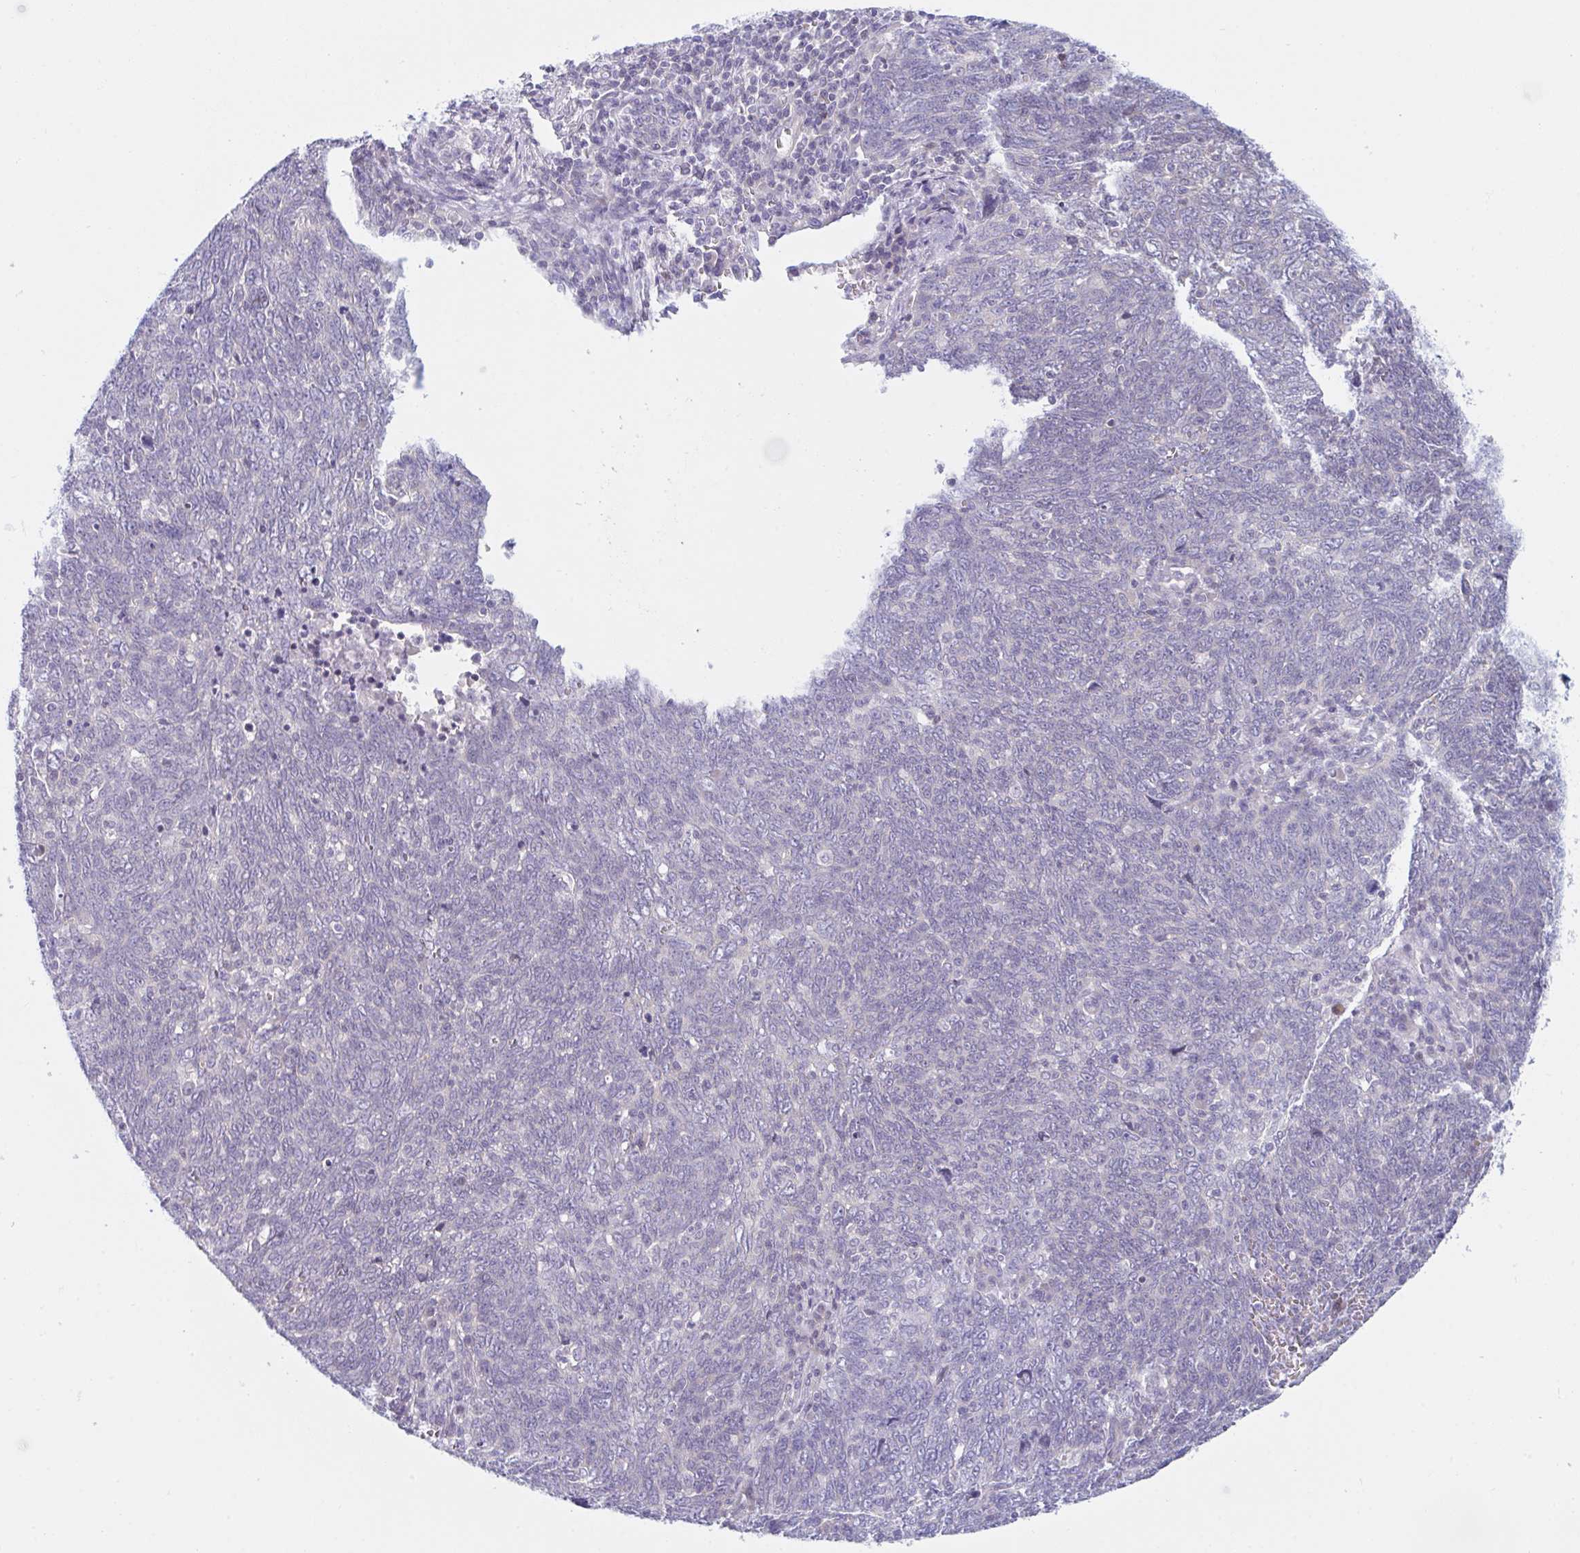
{"staining": {"intensity": "negative", "quantity": "none", "location": "none"}, "tissue": "lung cancer", "cell_type": "Tumor cells", "image_type": "cancer", "snomed": [{"axis": "morphology", "description": "Squamous cell carcinoma, NOS"}, {"axis": "topography", "description": "Lung"}], "caption": "DAB immunohistochemical staining of lung cancer reveals no significant staining in tumor cells.", "gene": "NAA30", "patient": {"sex": "female", "age": 72}}